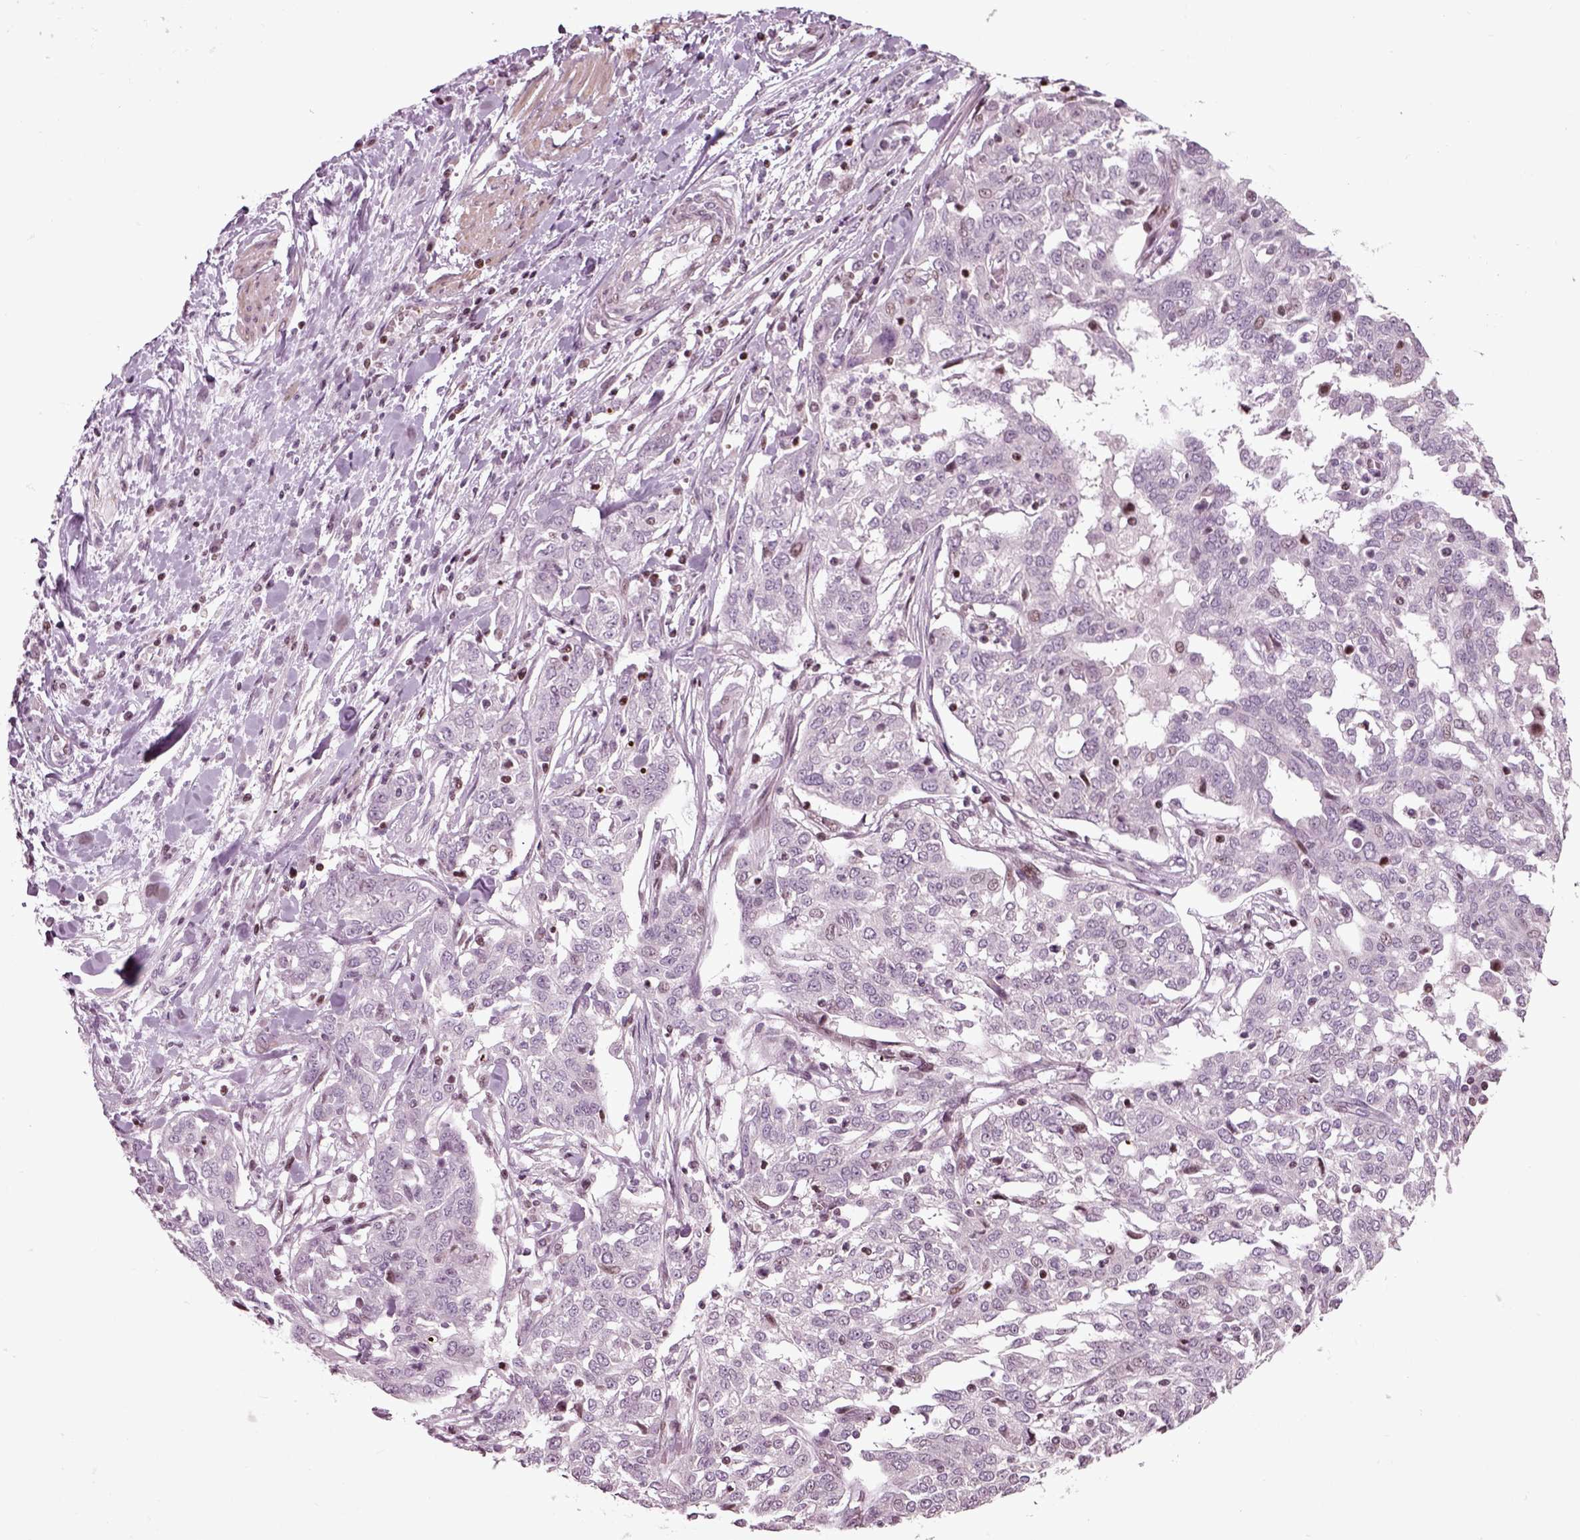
{"staining": {"intensity": "negative", "quantity": "none", "location": "none"}, "tissue": "ovarian cancer", "cell_type": "Tumor cells", "image_type": "cancer", "snomed": [{"axis": "morphology", "description": "Cystadenocarcinoma, serous, NOS"}, {"axis": "topography", "description": "Ovary"}], "caption": "Immunohistochemical staining of human ovarian cancer (serous cystadenocarcinoma) exhibits no significant expression in tumor cells. (Brightfield microscopy of DAB (3,3'-diaminobenzidine) IHC at high magnification).", "gene": "HEYL", "patient": {"sex": "female", "age": 67}}